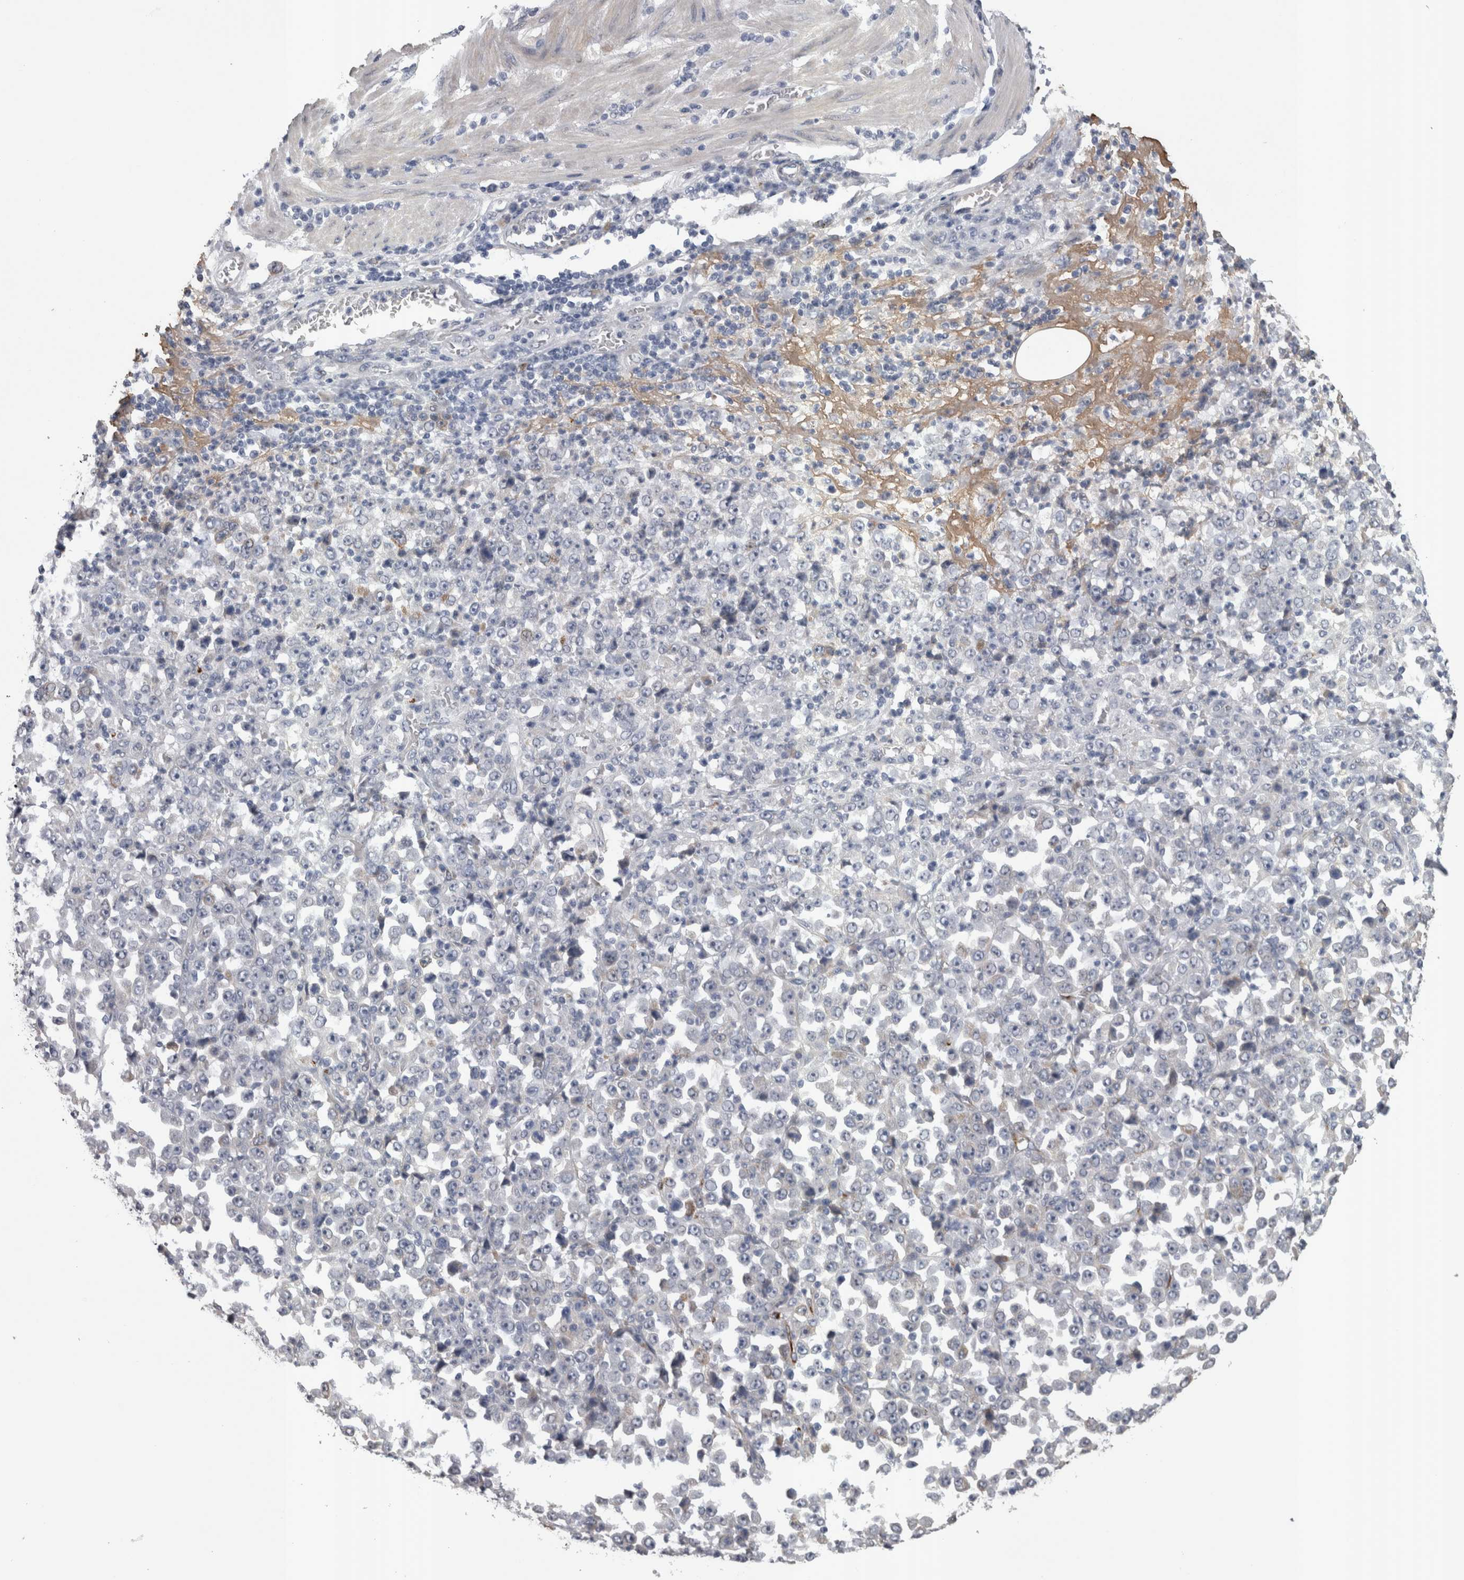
{"staining": {"intensity": "negative", "quantity": "none", "location": "none"}, "tissue": "stomach cancer", "cell_type": "Tumor cells", "image_type": "cancer", "snomed": [{"axis": "morphology", "description": "Normal tissue, NOS"}, {"axis": "morphology", "description": "Adenocarcinoma, NOS"}, {"axis": "topography", "description": "Stomach, upper"}, {"axis": "topography", "description": "Stomach"}], "caption": "This is an immunohistochemistry photomicrograph of stomach cancer. There is no positivity in tumor cells.", "gene": "STC1", "patient": {"sex": "male", "age": 59}}